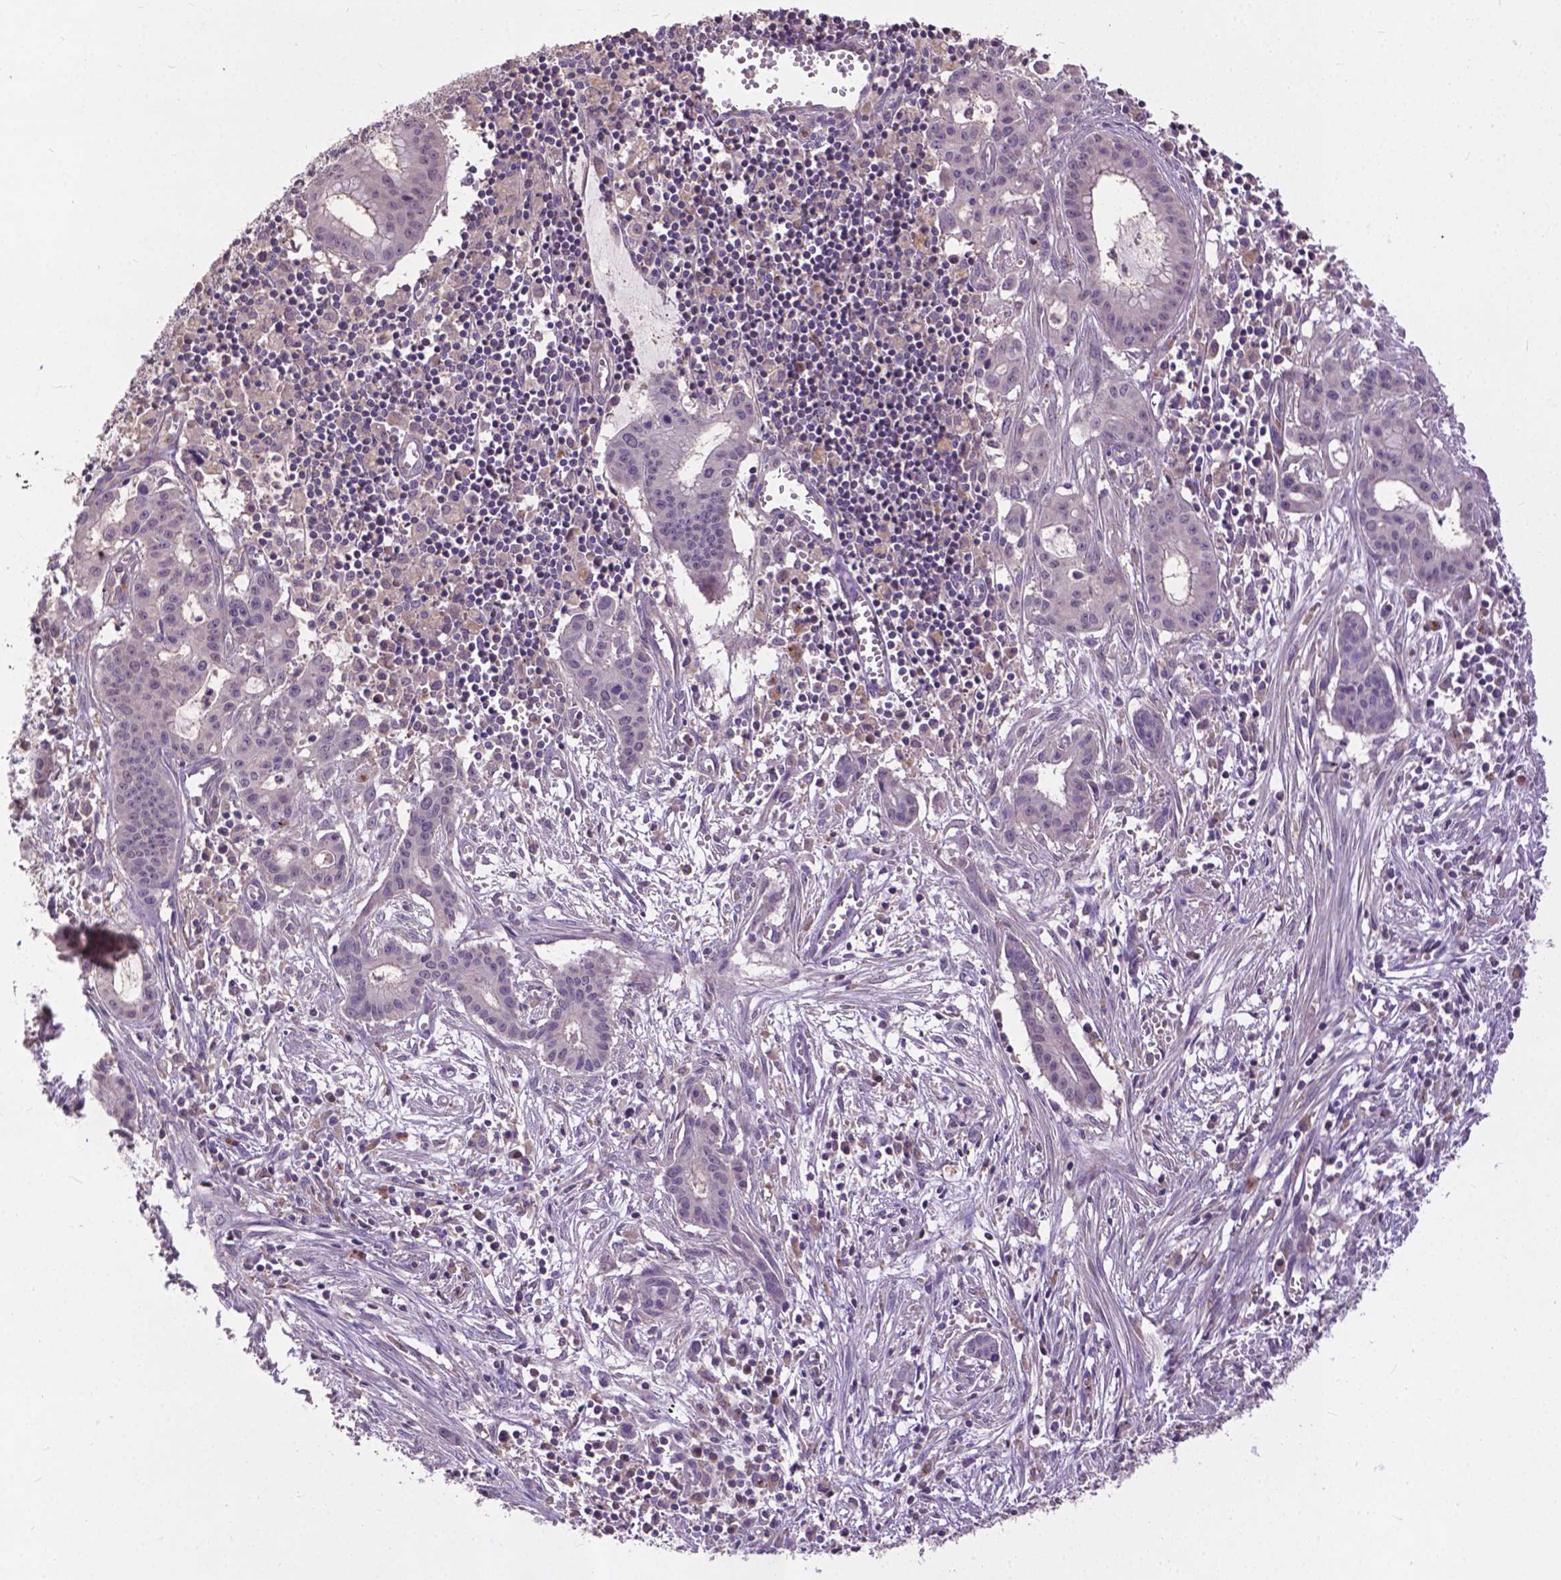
{"staining": {"intensity": "negative", "quantity": "none", "location": "none"}, "tissue": "pancreatic cancer", "cell_type": "Tumor cells", "image_type": "cancer", "snomed": [{"axis": "morphology", "description": "Adenocarcinoma, NOS"}, {"axis": "topography", "description": "Pancreas"}], "caption": "Immunohistochemistry of pancreatic adenocarcinoma displays no staining in tumor cells.", "gene": "ZNF337", "patient": {"sex": "male", "age": 48}}